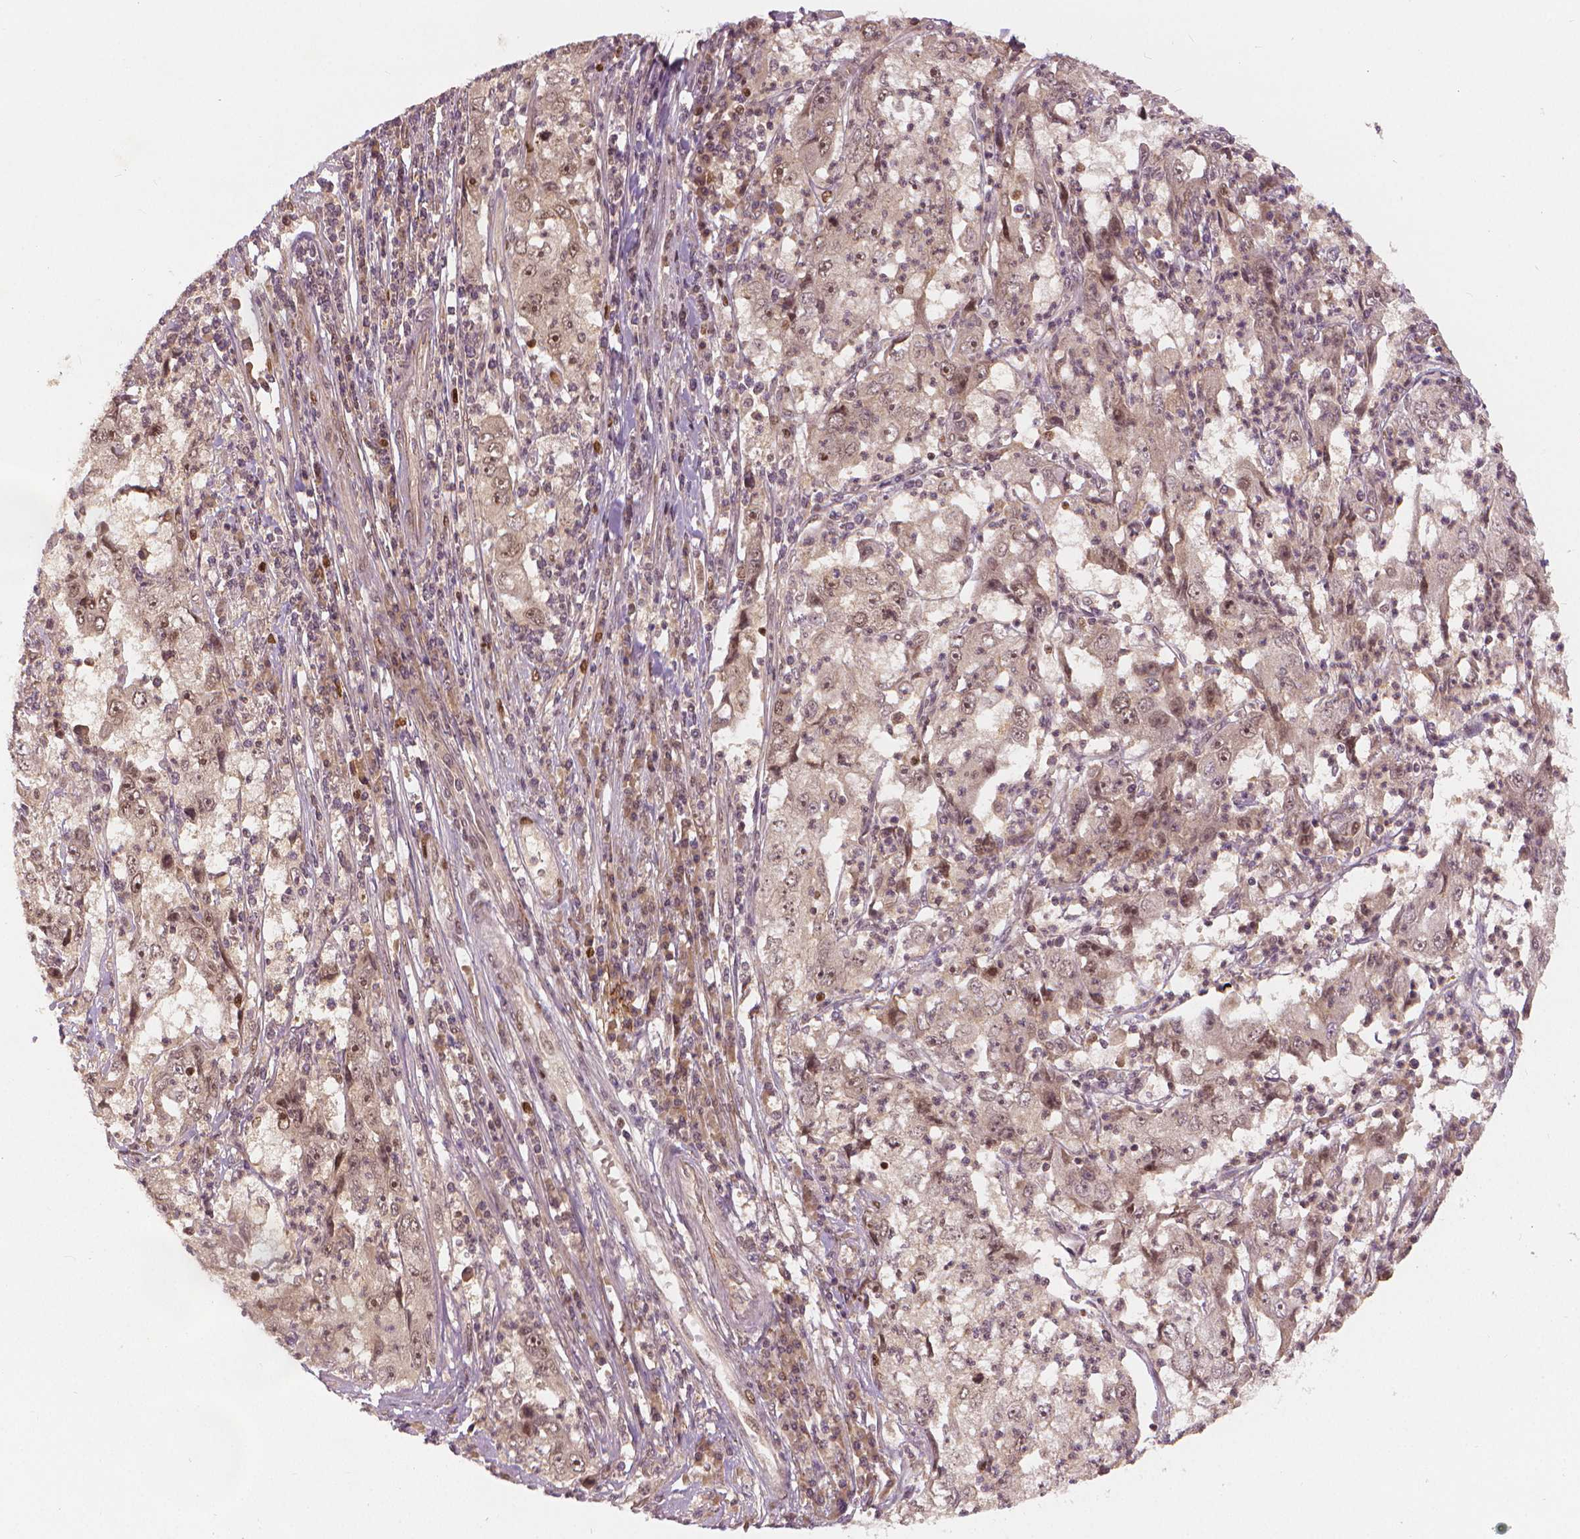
{"staining": {"intensity": "moderate", "quantity": "<25%", "location": "nuclear"}, "tissue": "cervical cancer", "cell_type": "Tumor cells", "image_type": "cancer", "snomed": [{"axis": "morphology", "description": "Squamous cell carcinoma, NOS"}, {"axis": "topography", "description": "Cervix"}], "caption": "DAB immunohistochemical staining of human cervical cancer shows moderate nuclear protein expression in approximately <25% of tumor cells.", "gene": "NSD2", "patient": {"sex": "female", "age": 36}}